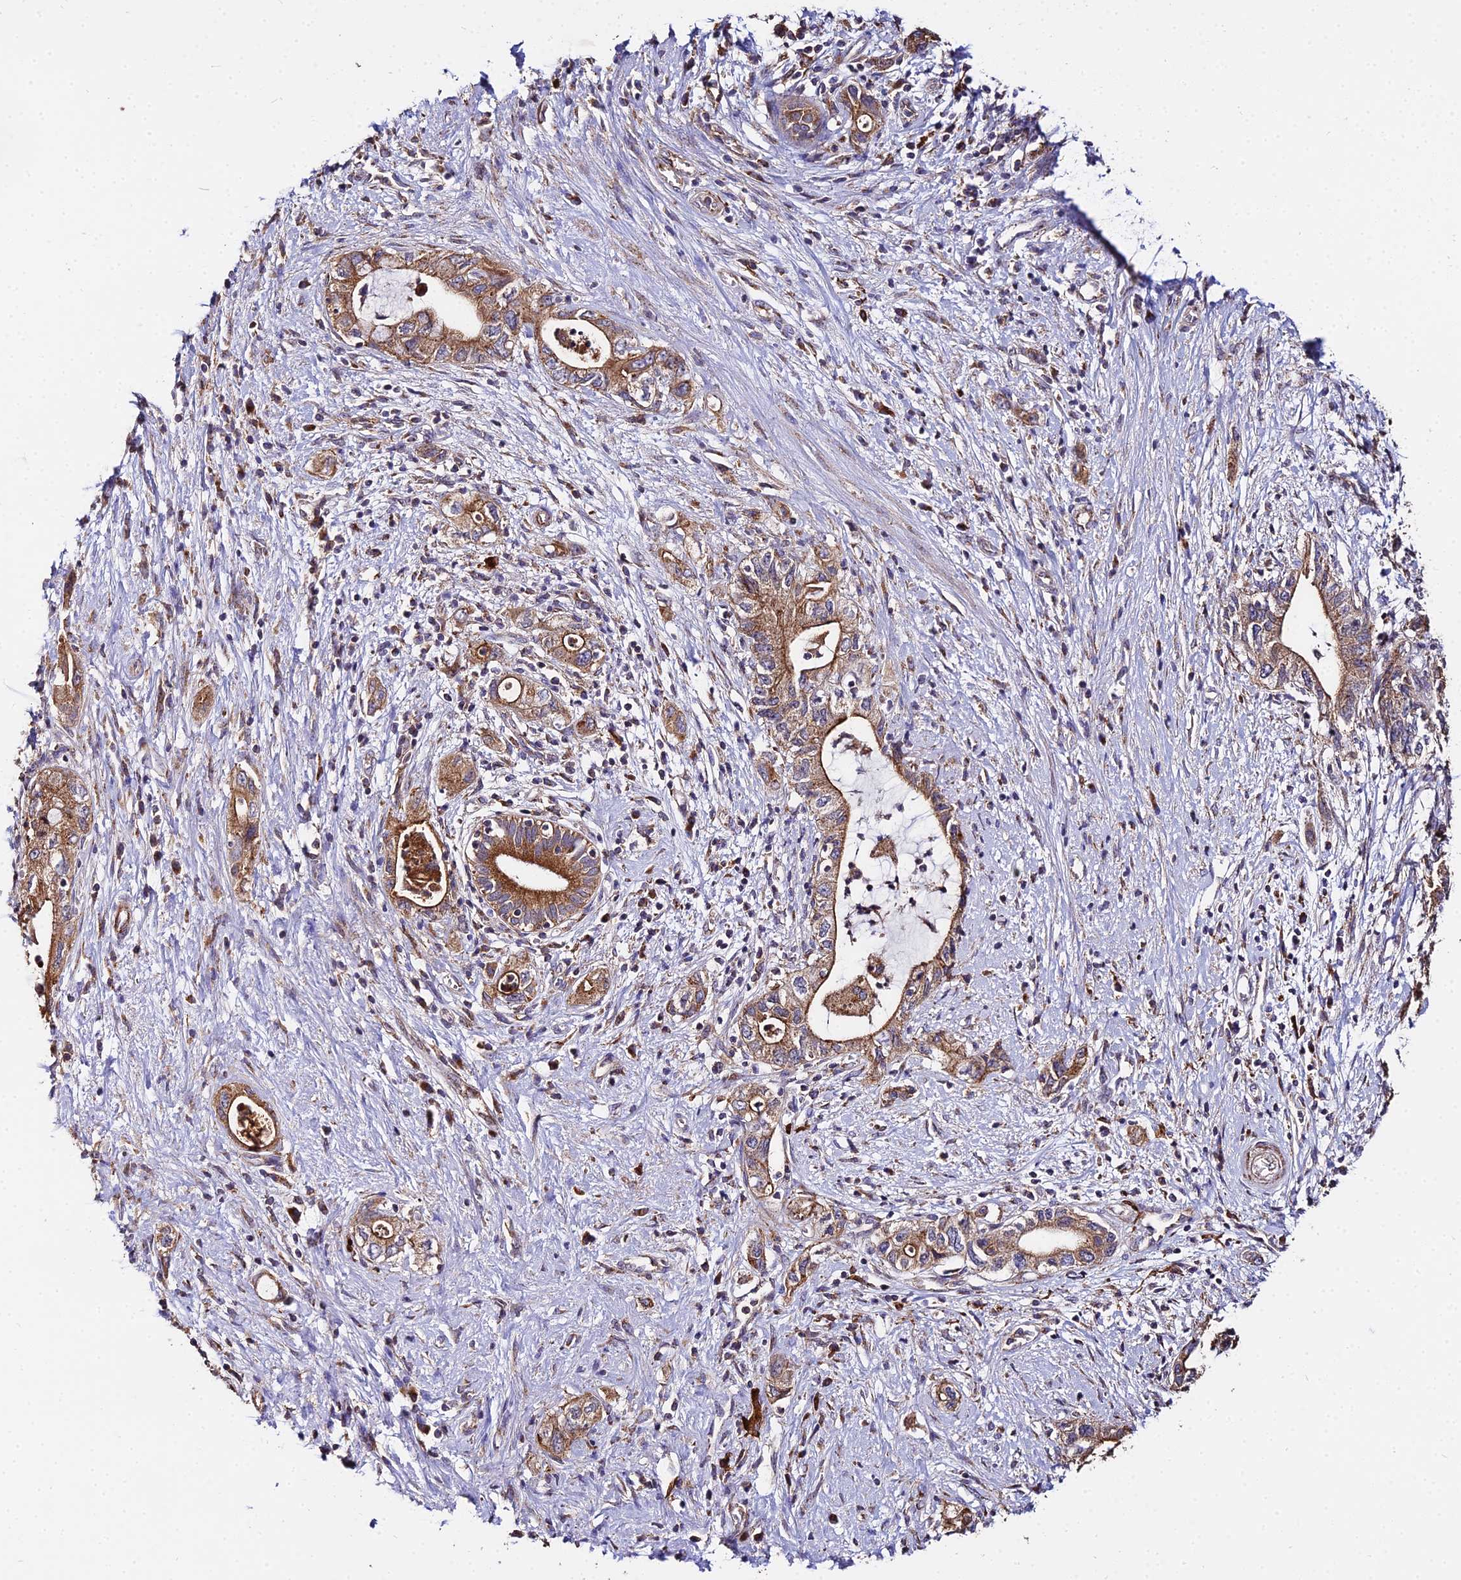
{"staining": {"intensity": "moderate", "quantity": ">75%", "location": "cytoplasmic/membranous"}, "tissue": "pancreatic cancer", "cell_type": "Tumor cells", "image_type": "cancer", "snomed": [{"axis": "morphology", "description": "Adenocarcinoma, NOS"}, {"axis": "topography", "description": "Pancreas"}], "caption": "A photomicrograph of human adenocarcinoma (pancreatic) stained for a protein displays moderate cytoplasmic/membranous brown staining in tumor cells.", "gene": "PEX19", "patient": {"sex": "female", "age": 73}}